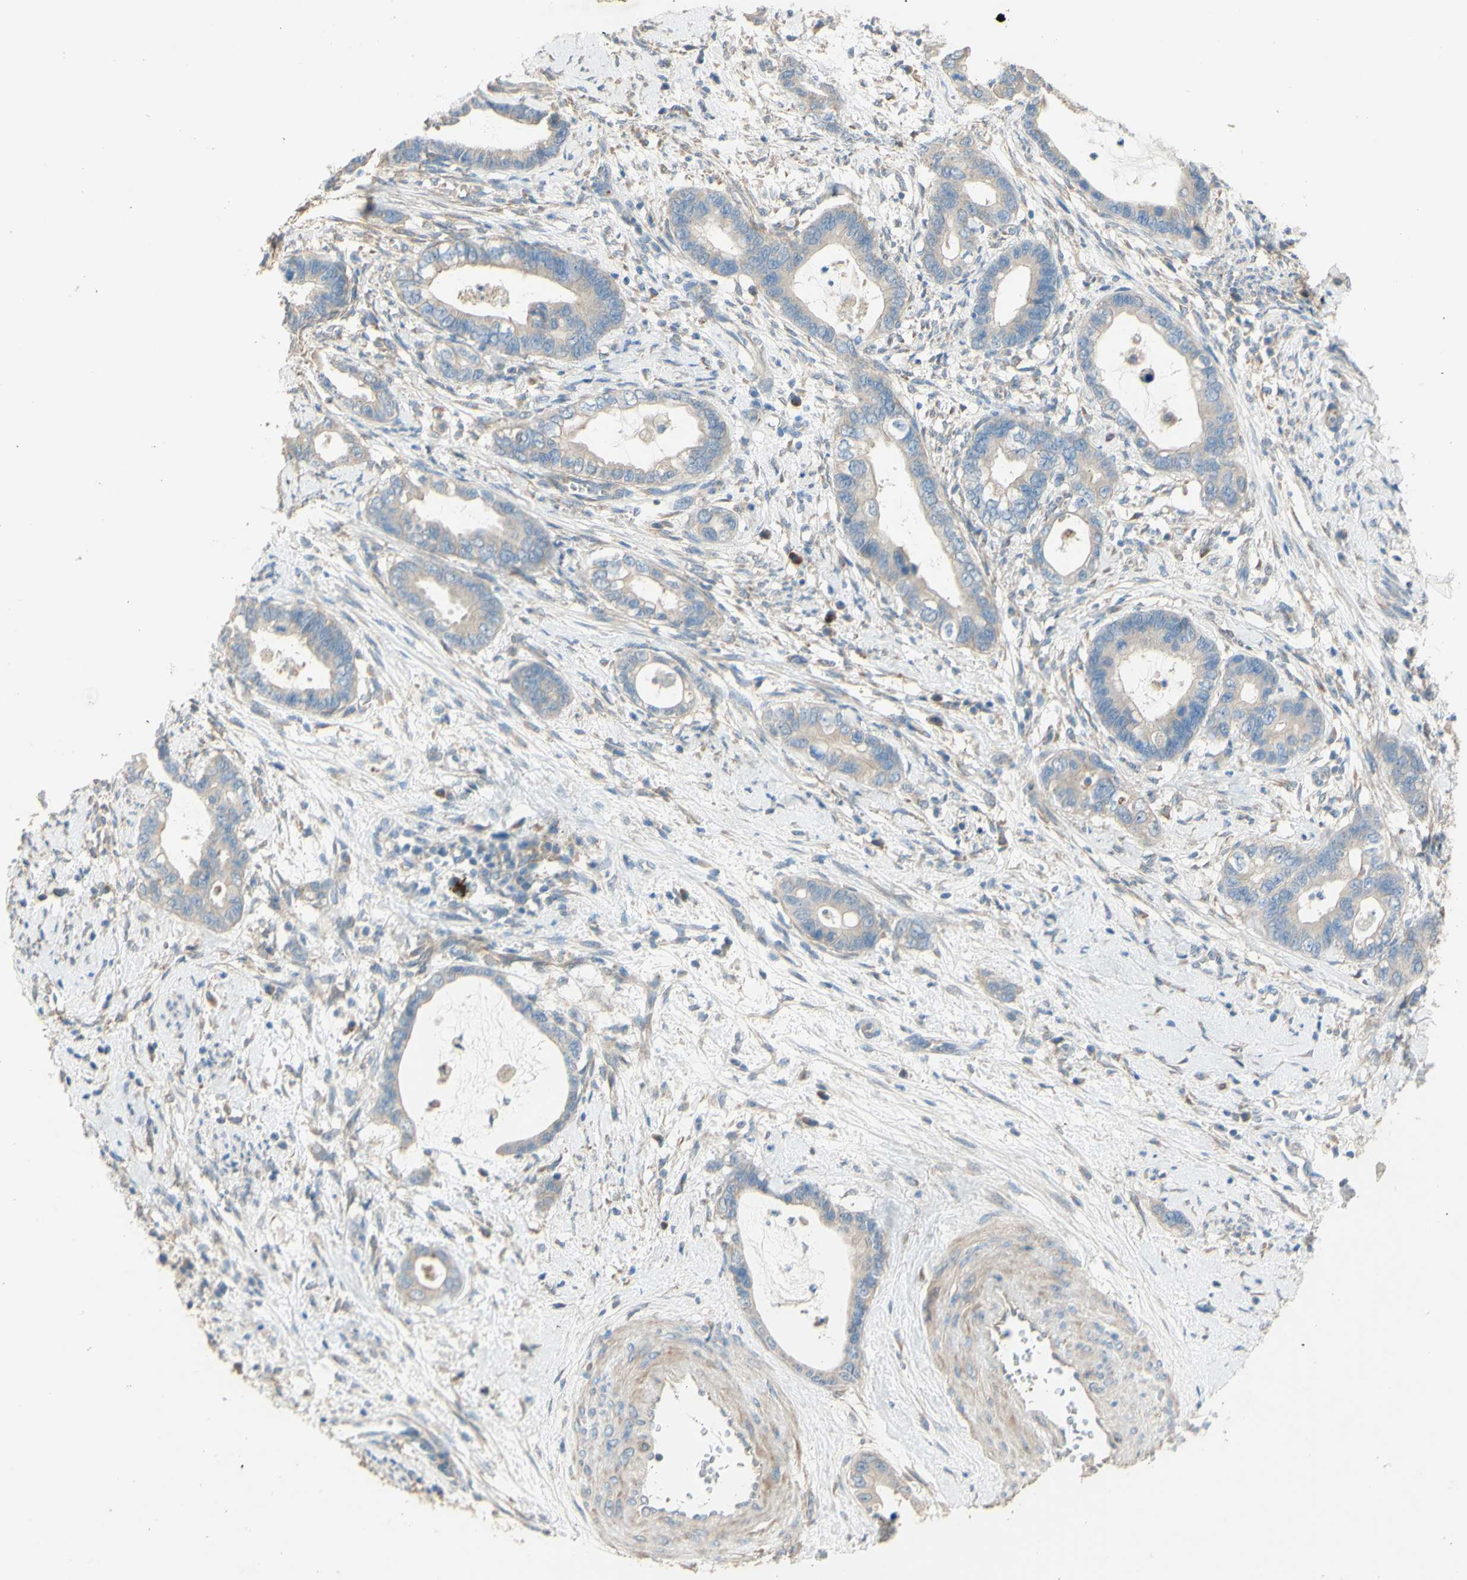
{"staining": {"intensity": "weak", "quantity": "25%-75%", "location": "cytoplasmic/membranous"}, "tissue": "cervical cancer", "cell_type": "Tumor cells", "image_type": "cancer", "snomed": [{"axis": "morphology", "description": "Adenocarcinoma, NOS"}, {"axis": "topography", "description": "Cervix"}], "caption": "A micrograph showing weak cytoplasmic/membranous positivity in approximately 25%-75% of tumor cells in adenocarcinoma (cervical), as visualized by brown immunohistochemical staining.", "gene": "DKK3", "patient": {"sex": "female", "age": 44}}